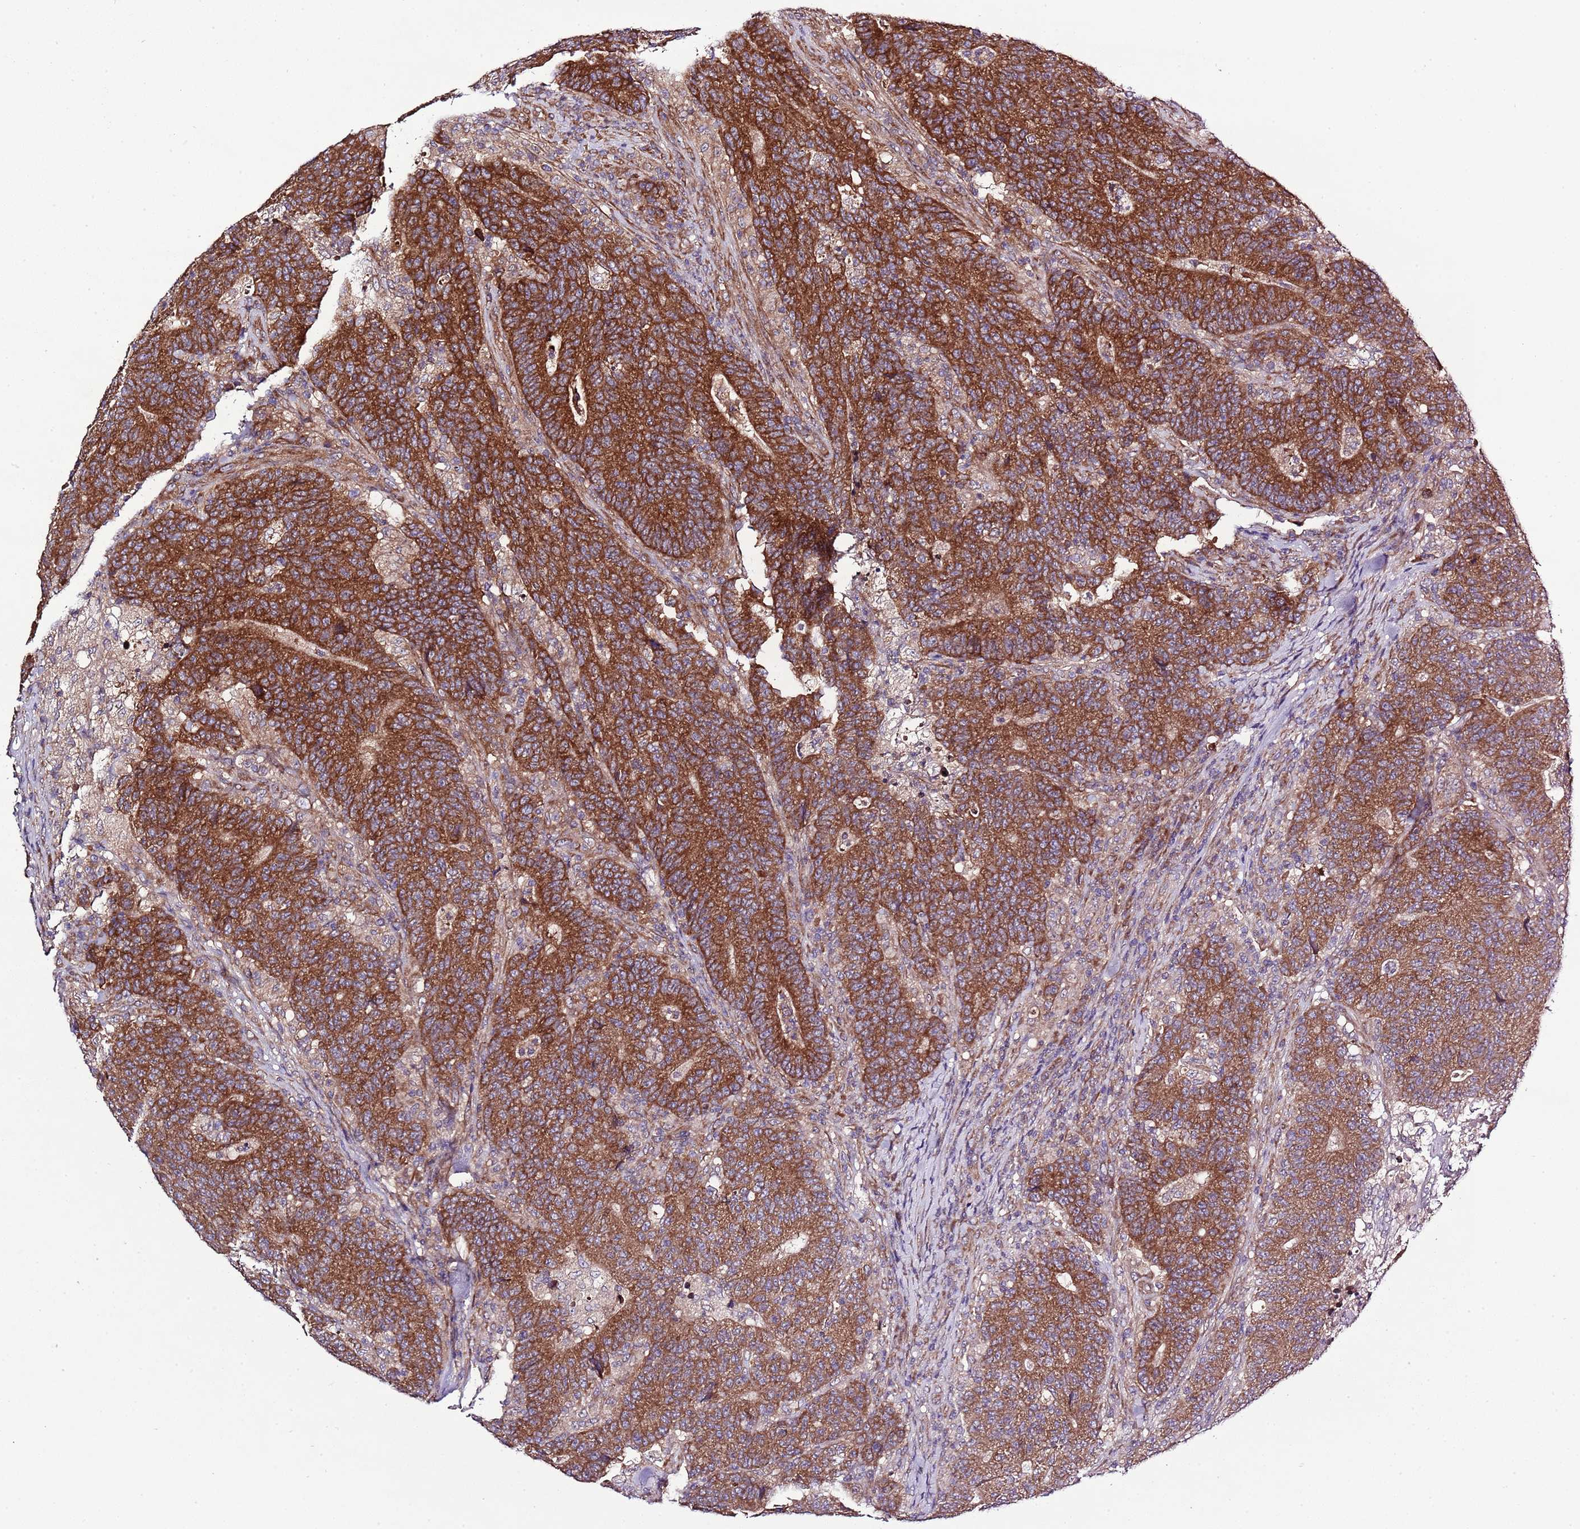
{"staining": {"intensity": "strong", "quantity": ">75%", "location": "cytoplasmic/membranous"}, "tissue": "colorectal cancer", "cell_type": "Tumor cells", "image_type": "cancer", "snomed": [{"axis": "morphology", "description": "Adenocarcinoma, NOS"}, {"axis": "topography", "description": "Colon"}], "caption": "Immunohistochemistry (IHC) micrograph of neoplastic tissue: colorectal cancer stained using immunohistochemistry (IHC) shows high levels of strong protein expression localized specifically in the cytoplasmic/membranous of tumor cells, appearing as a cytoplasmic/membranous brown color.", "gene": "MFNG", "patient": {"sex": "female", "age": 75}}